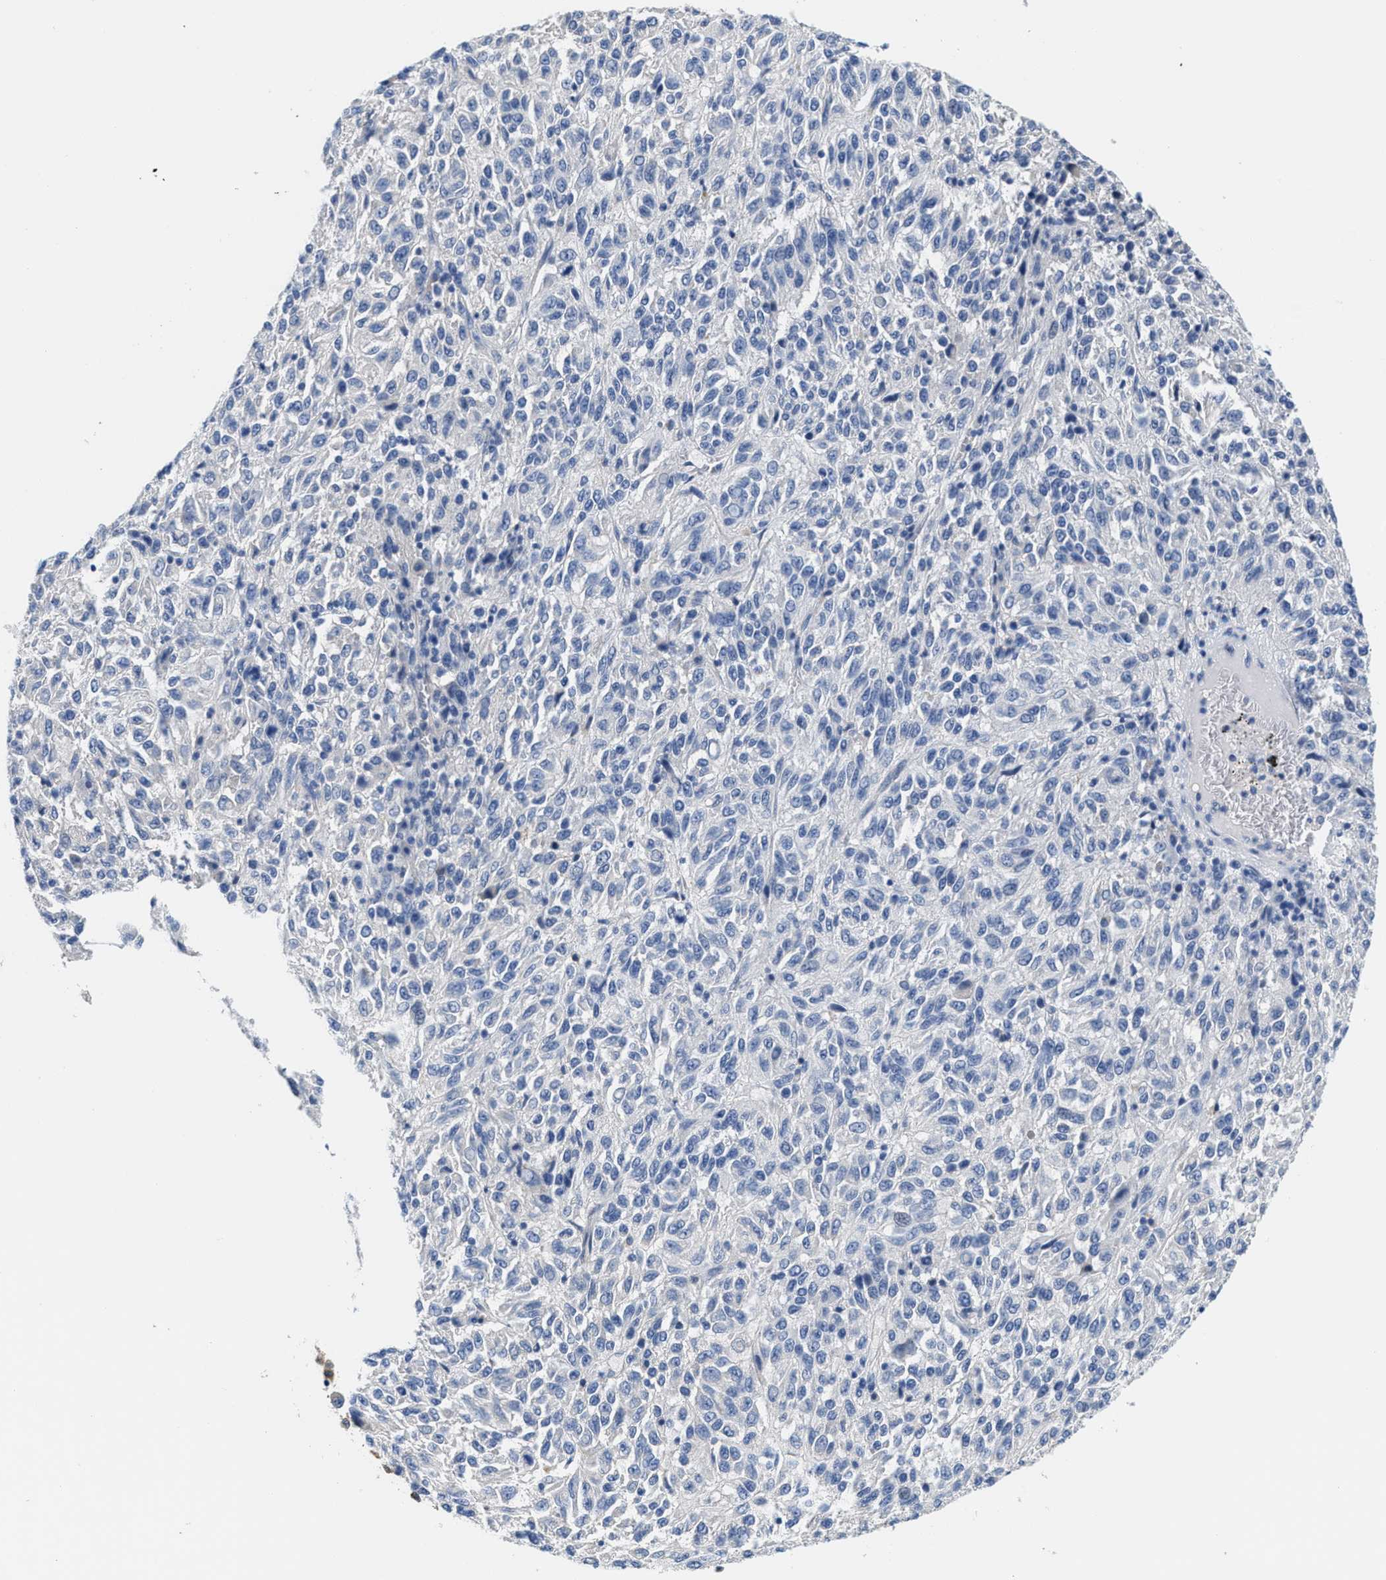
{"staining": {"intensity": "negative", "quantity": "none", "location": "none"}, "tissue": "melanoma", "cell_type": "Tumor cells", "image_type": "cancer", "snomed": [{"axis": "morphology", "description": "Malignant melanoma, Metastatic site"}, {"axis": "topography", "description": "Lung"}], "caption": "Human melanoma stained for a protein using immunohistochemistry displays no staining in tumor cells.", "gene": "DSCAM", "patient": {"sex": "male", "age": 64}}